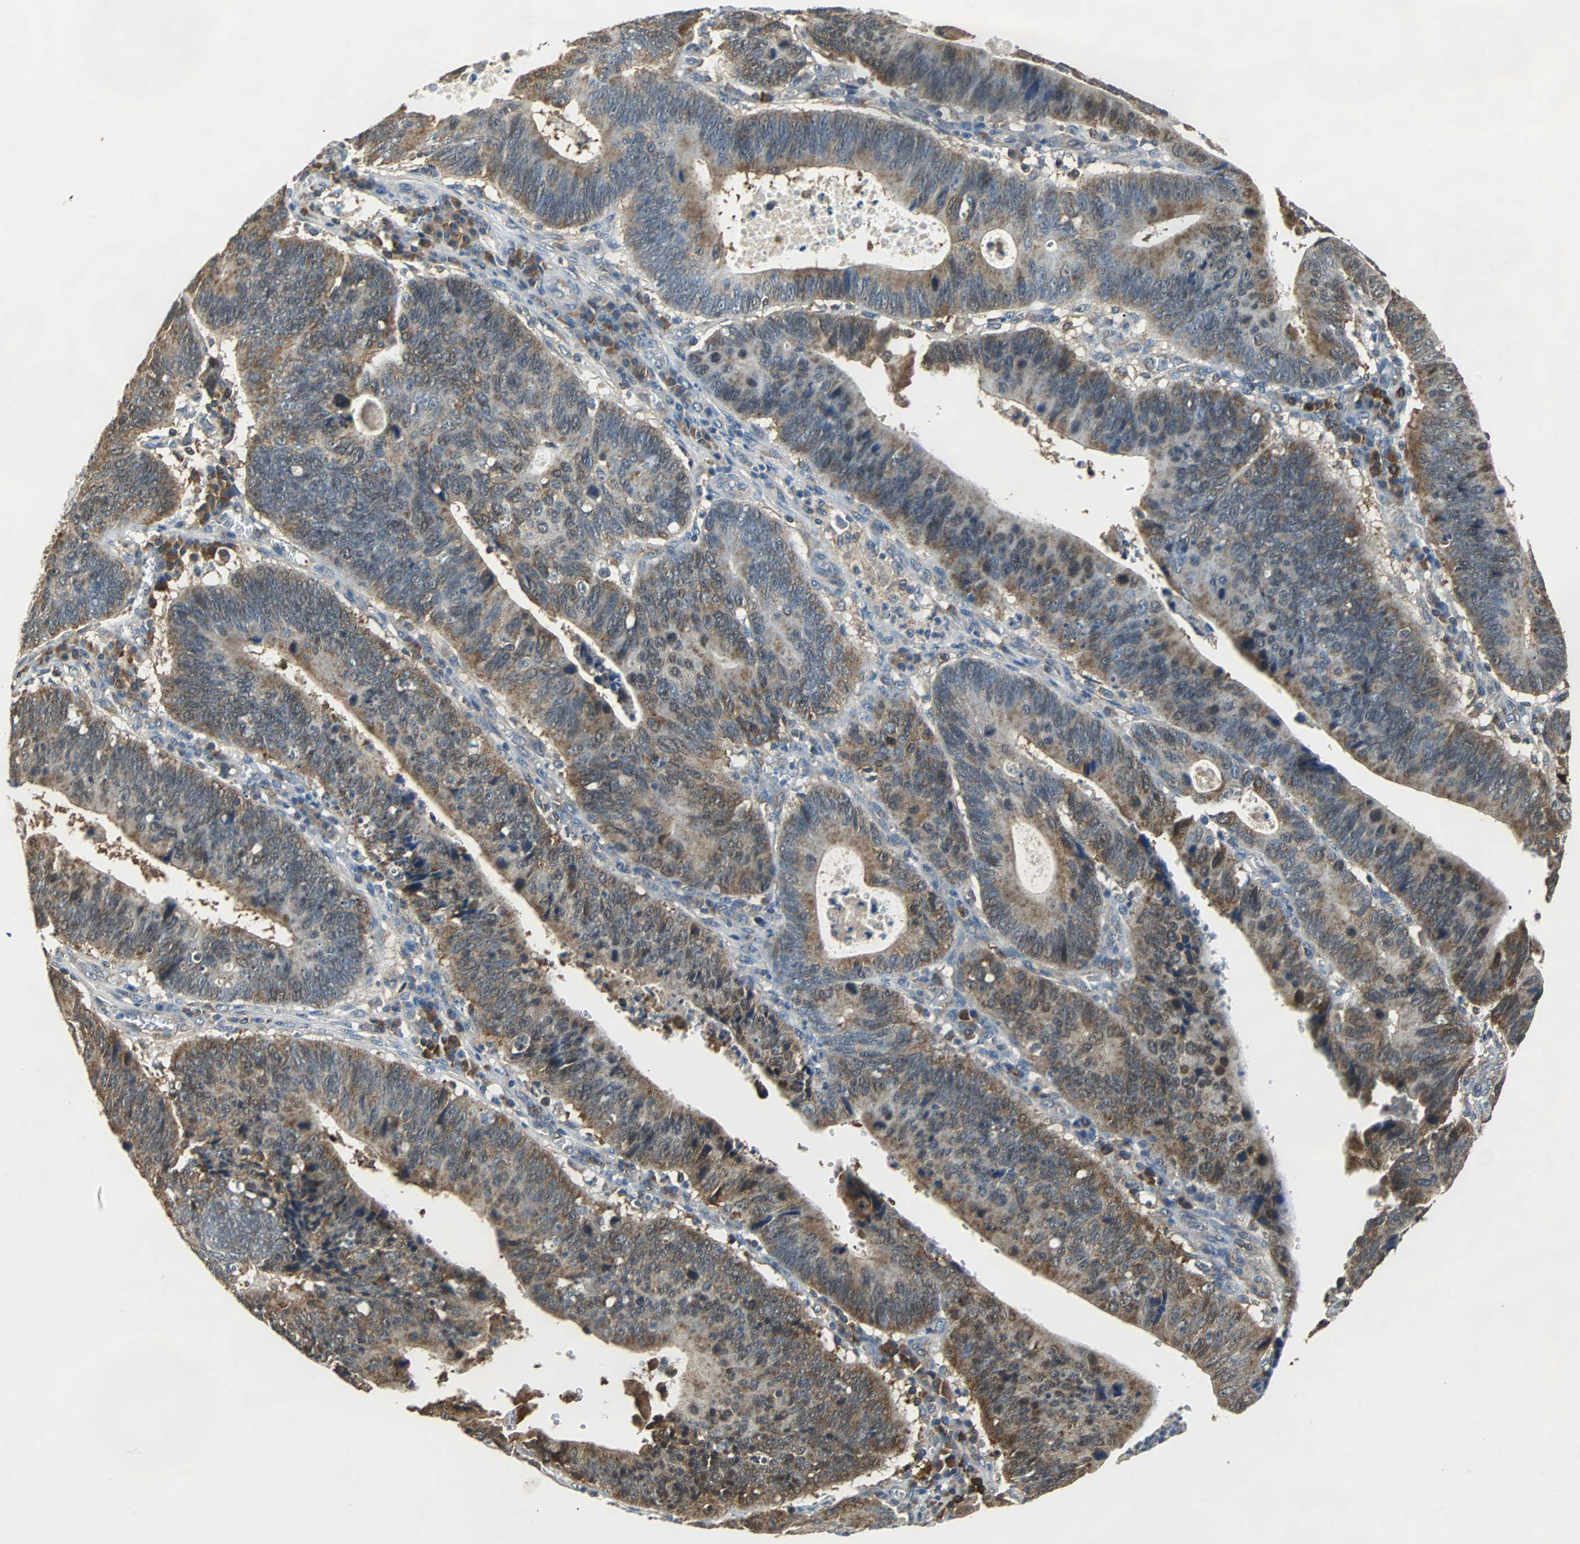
{"staining": {"intensity": "moderate", "quantity": "25%-75%", "location": "cytoplasmic/membranous"}, "tissue": "stomach cancer", "cell_type": "Tumor cells", "image_type": "cancer", "snomed": [{"axis": "morphology", "description": "Adenocarcinoma, NOS"}, {"axis": "topography", "description": "Stomach"}], "caption": "Stomach adenocarcinoma tissue displays moderate cytoplasmic/membranous positivity in about 25%-75% of tumor cells, visualized by immunohistochemistry.", "gene": "VBP1", "patient": {"sex": "male", "age": 59}}